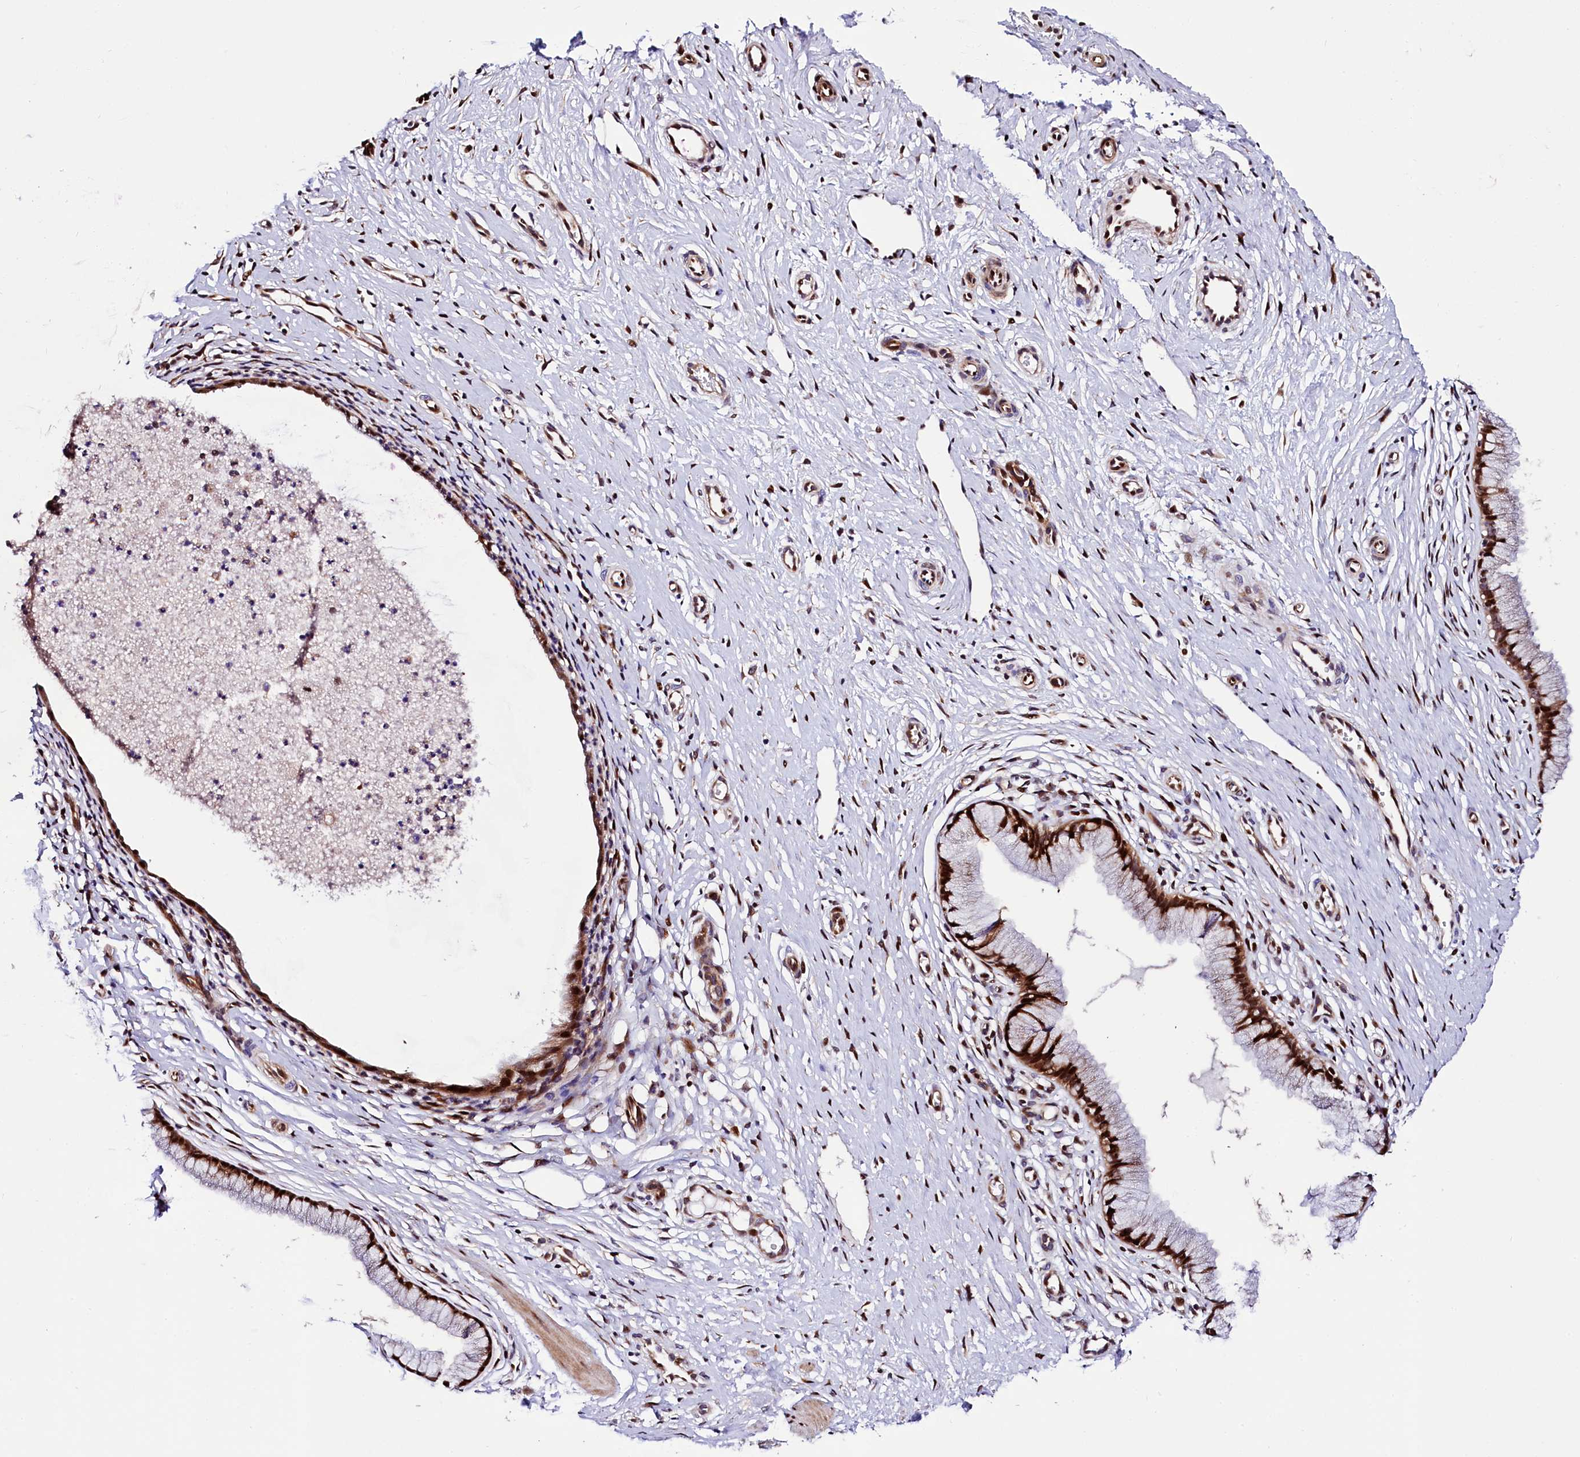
{"staining": {"intensity": "strong", "quantity": ">75%", "location": "cytoplasmic/membranous,nuclear"}, "tissue": "cervix", "cell_type": "Glandular cells", "image_type": "normal", "snomed": [{"axis": "morphology", "description": "Normal tissue, NOS"}, {"axis": "topography", "description": "Cervix"}], "caption": "Immunohistochemical staining of benign cervix displays >75% levels of strong cytoplasmic/membranous,nuclear protein expression in approximately >75% of glandular cells. The staining is performed using DAB (3,3'-diaminobenzidine) brown chromogen to label protein expression. The nuclei are counter-stained blue using hematoxylin.", "gene": "TRMT112", "patient": {"sex": "female", "age": 36}}